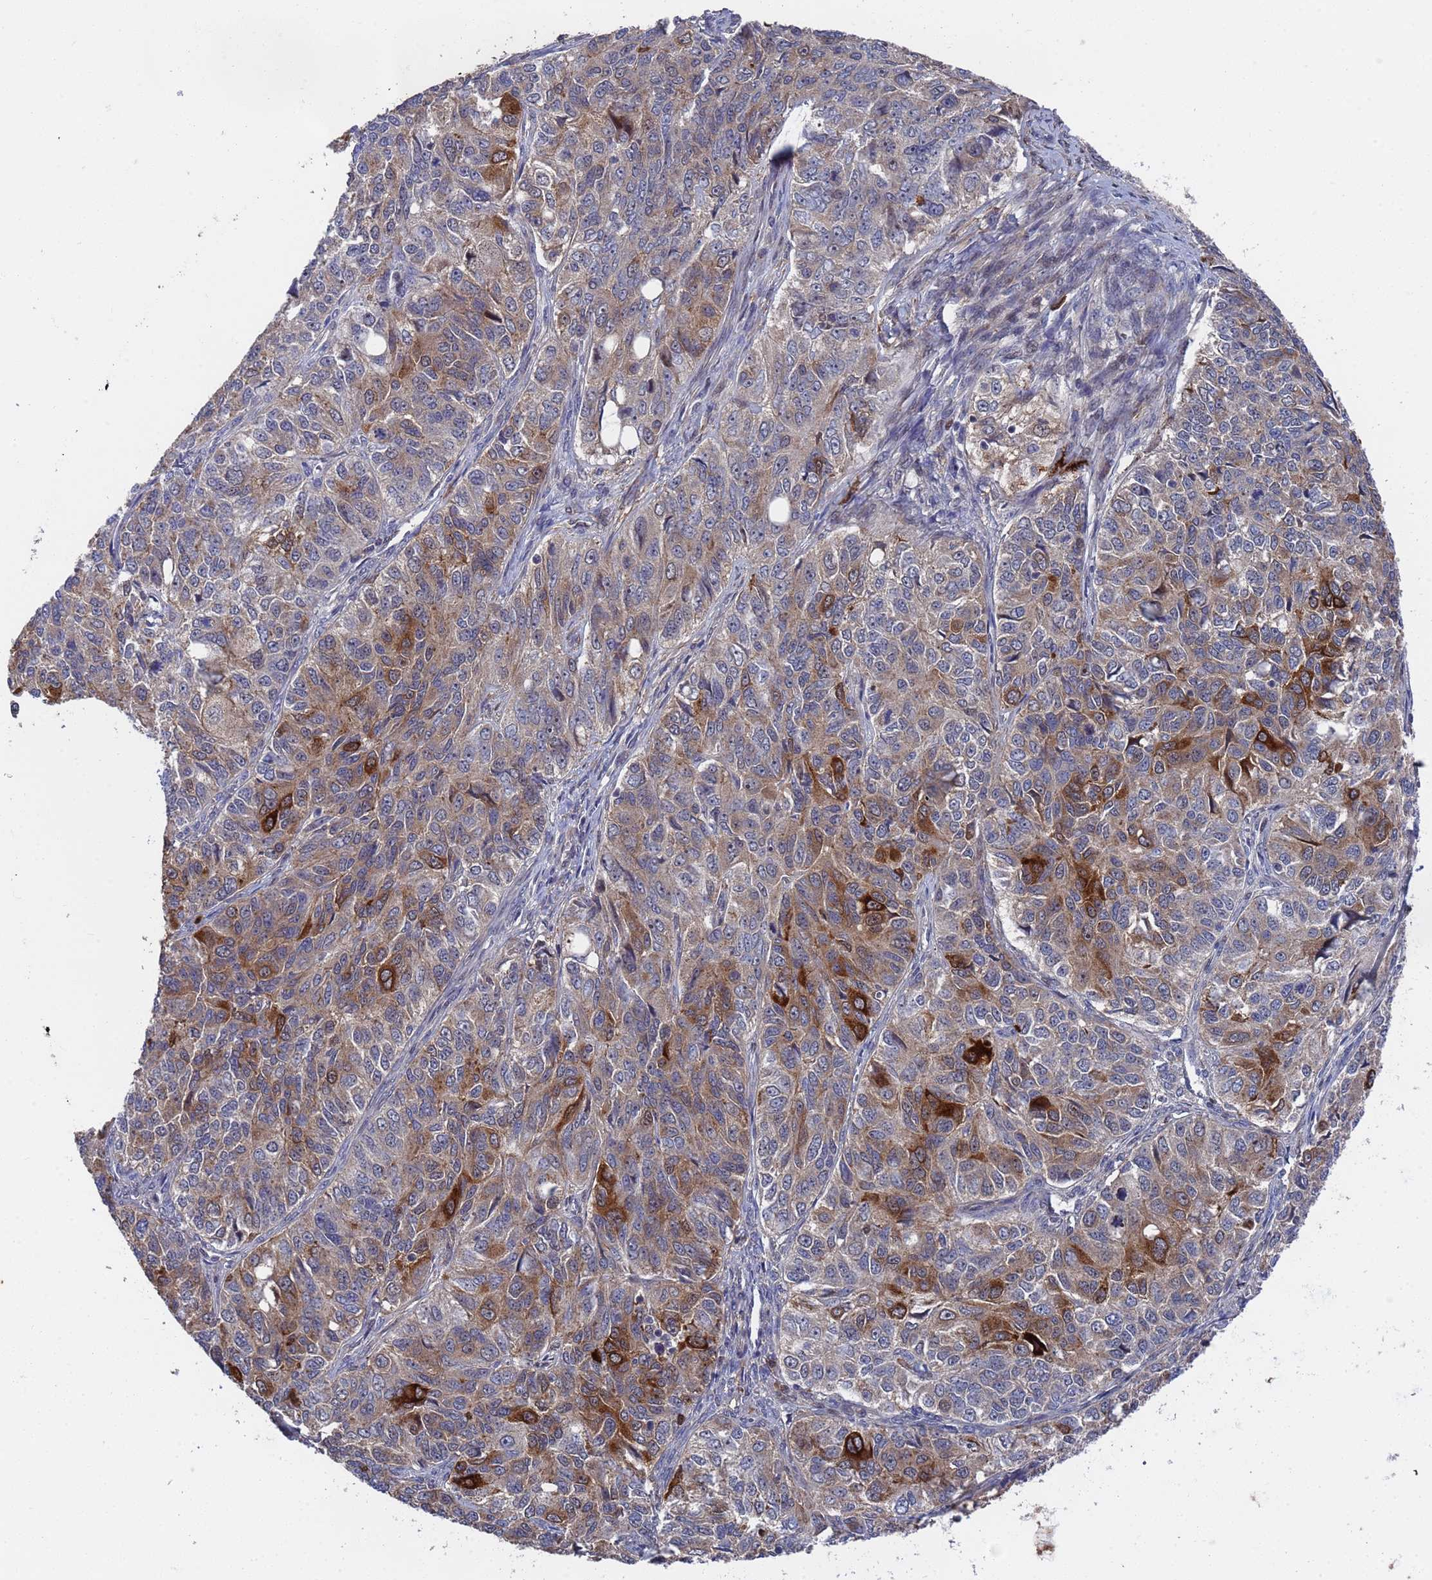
{"staining": {"intensity": "strong", "quantity": "<25%", "location": "cytoplasmic/membranous"}, "tissue": "ovarian cancer", "cell_type": "Tumor cells", "image_type": "cancer", "snomed": [{"axis": "morphology", "description": "Carcinoma, endometroid"}, {"axis": "topography", "description": "Ovary"}], "caption": "Ovarian cancer (endometroid carcinoma) was stained to show a protein in brown. There is medium levels of strong cytoplasmic/membranous positivity in about <25% of tumor cells. Nuclei are stained in blue.", "gene": "TMBIM6", "patient": {"sex": "female", "age": 51}}